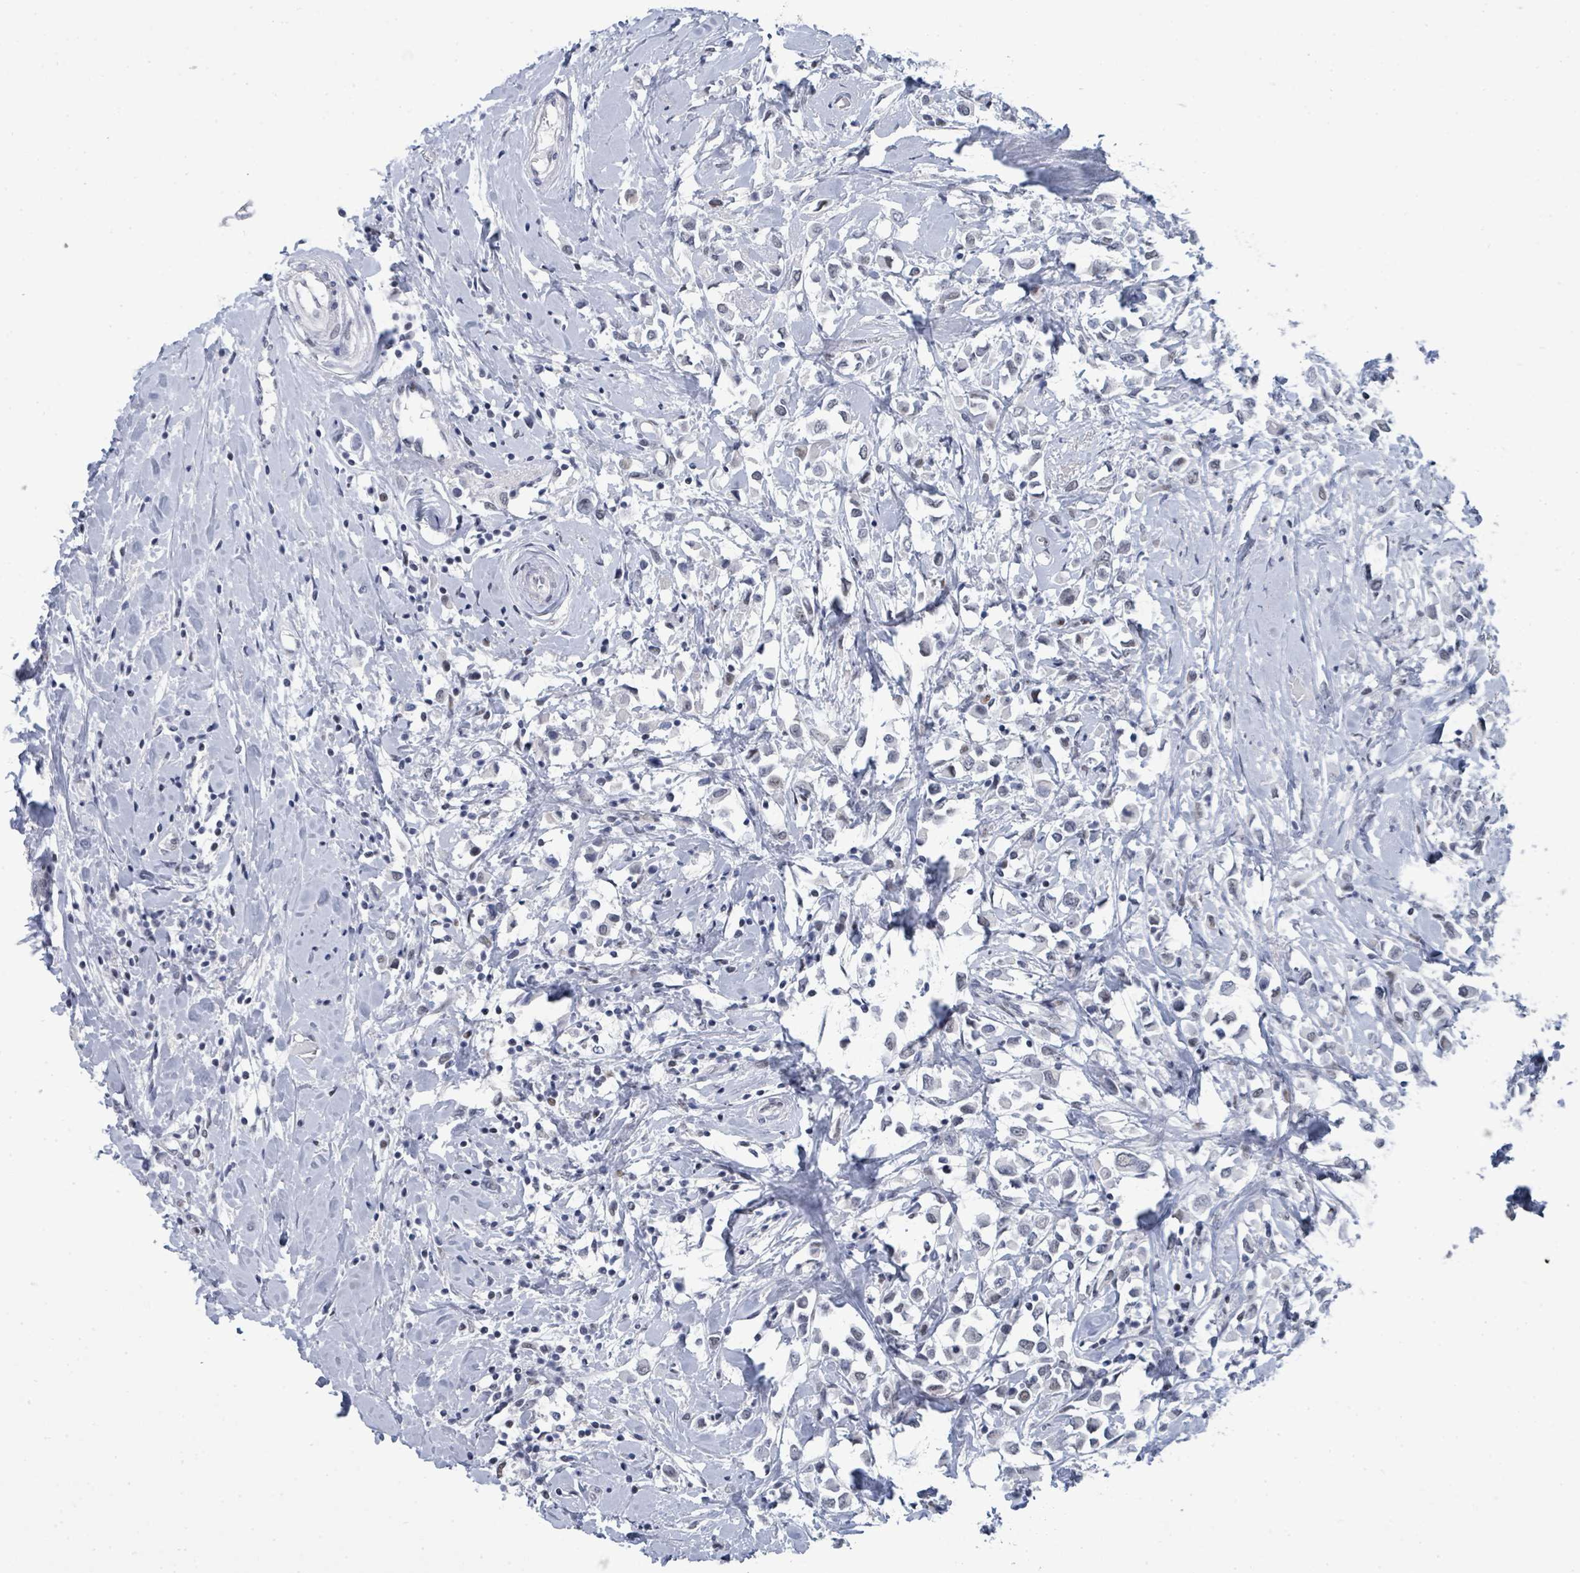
{"staining": {"intensity": "negative", "quantity": "none", "location": "none"}, "tissue": "breast cancer", "cell_type": "Tumor cells", "image_type": "cancer", "snomed": [{"axis": "morphology", "description": "Duct carcinoma"}, {"axis": "topography", "description": "Breast"}], "caption": "There is no significant positivity in tumor cells of breast infiltrating ductal carcinoma. Nuclei are stained in blue.", "gene": "CT45A5", "patient": {"sex": "female", "age": 61}}